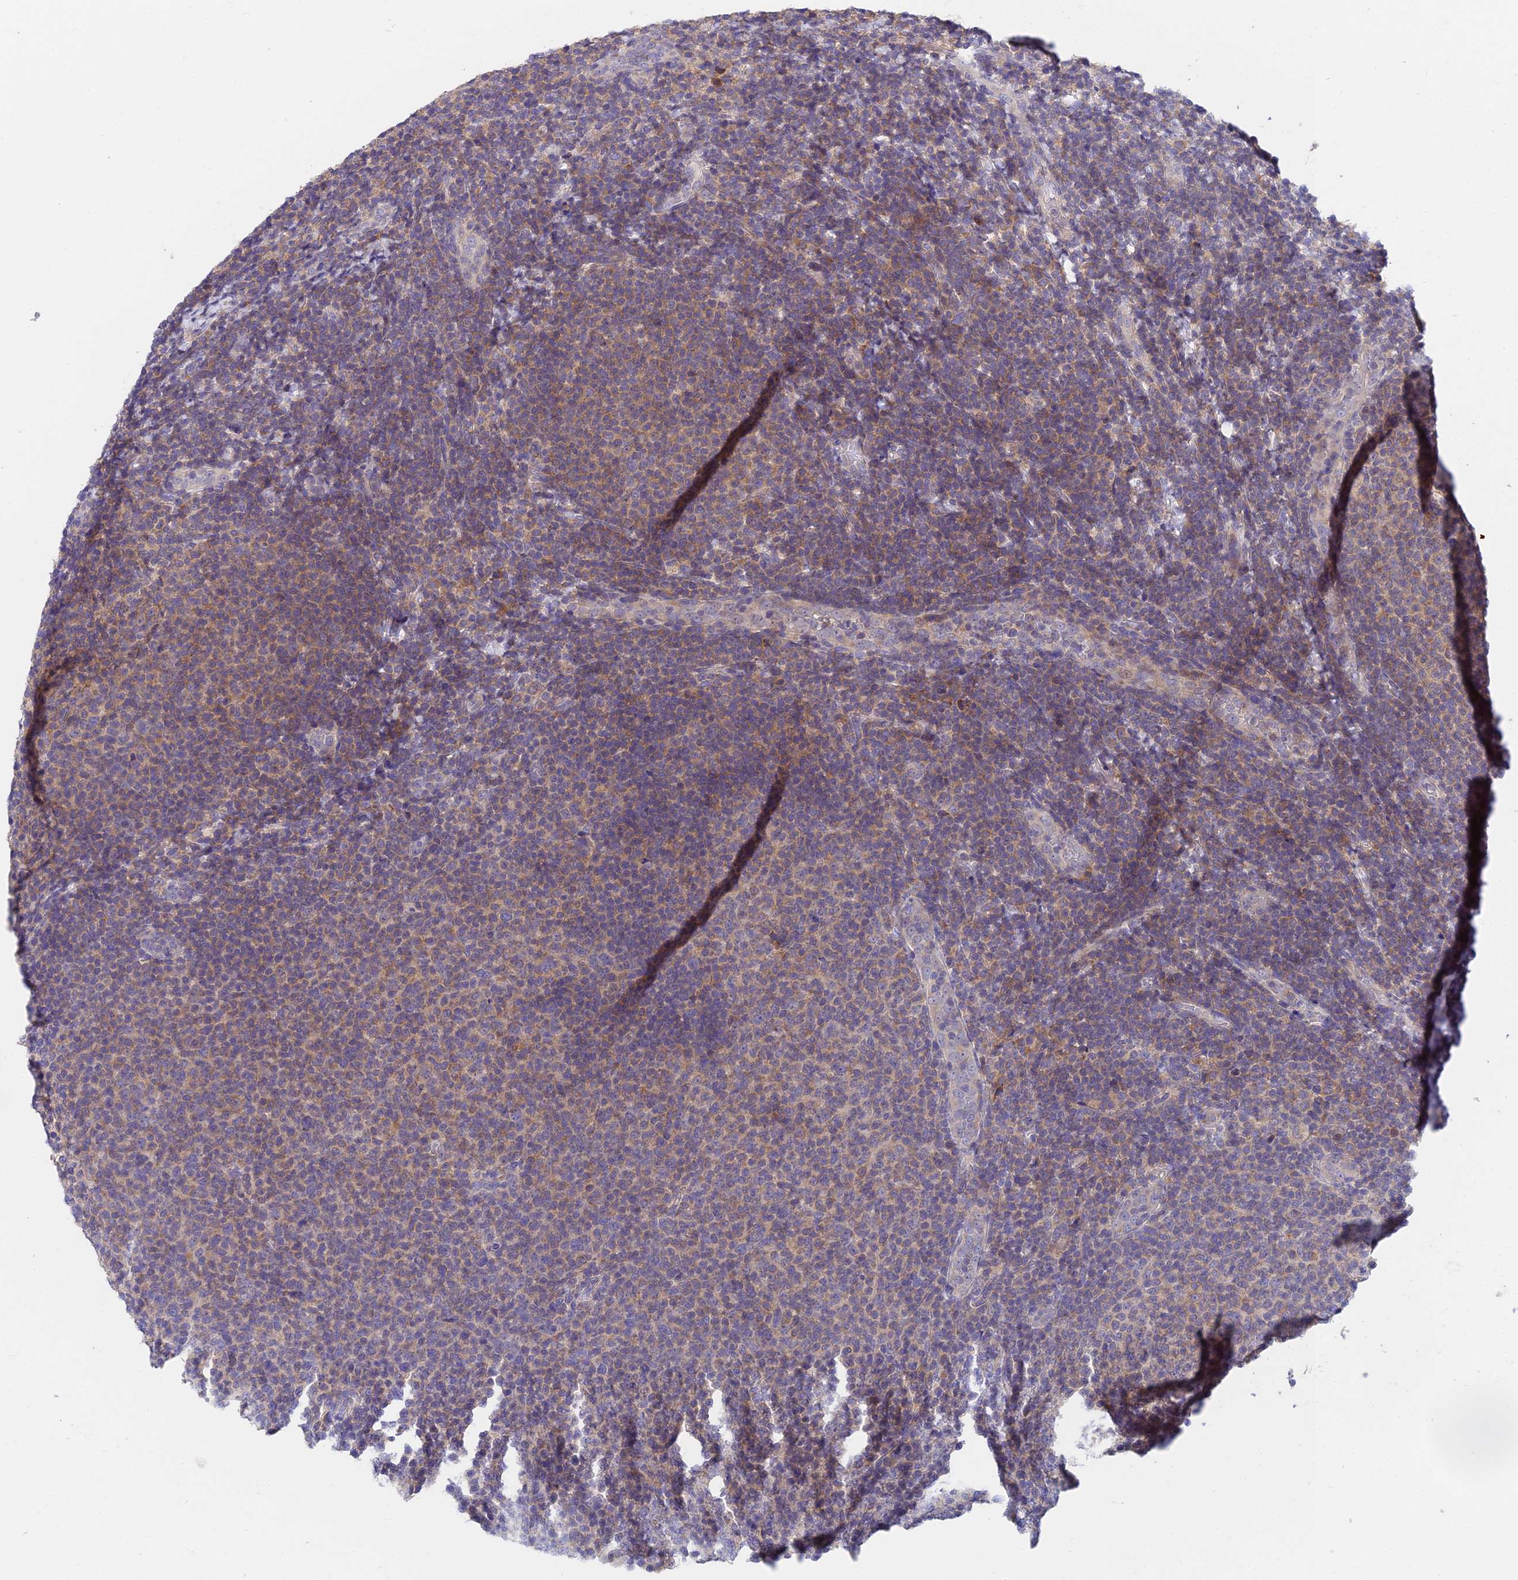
{"staining": {"intensity": "weak", "quantity": ">75%", "location": "cytoplasmic/membranous"}, "tissue": "lymphoma", "cell_type": "Tumor cells", "image_type": "cancer", "snomed": [{"axis": "morphology", "description": "Malignant lymphoma, non-Hodgkin's type, Low grade"}, {"axis": "topography", "description": "Lymph node"}], "caption": "Human lymphoma stained for a protein (brown) displays weak cytoplasmic/membranous positive staining in about >75% of tumor cells.", "gene": "ADAMTS13", "patient": {"sex": "male", "age": 66}}